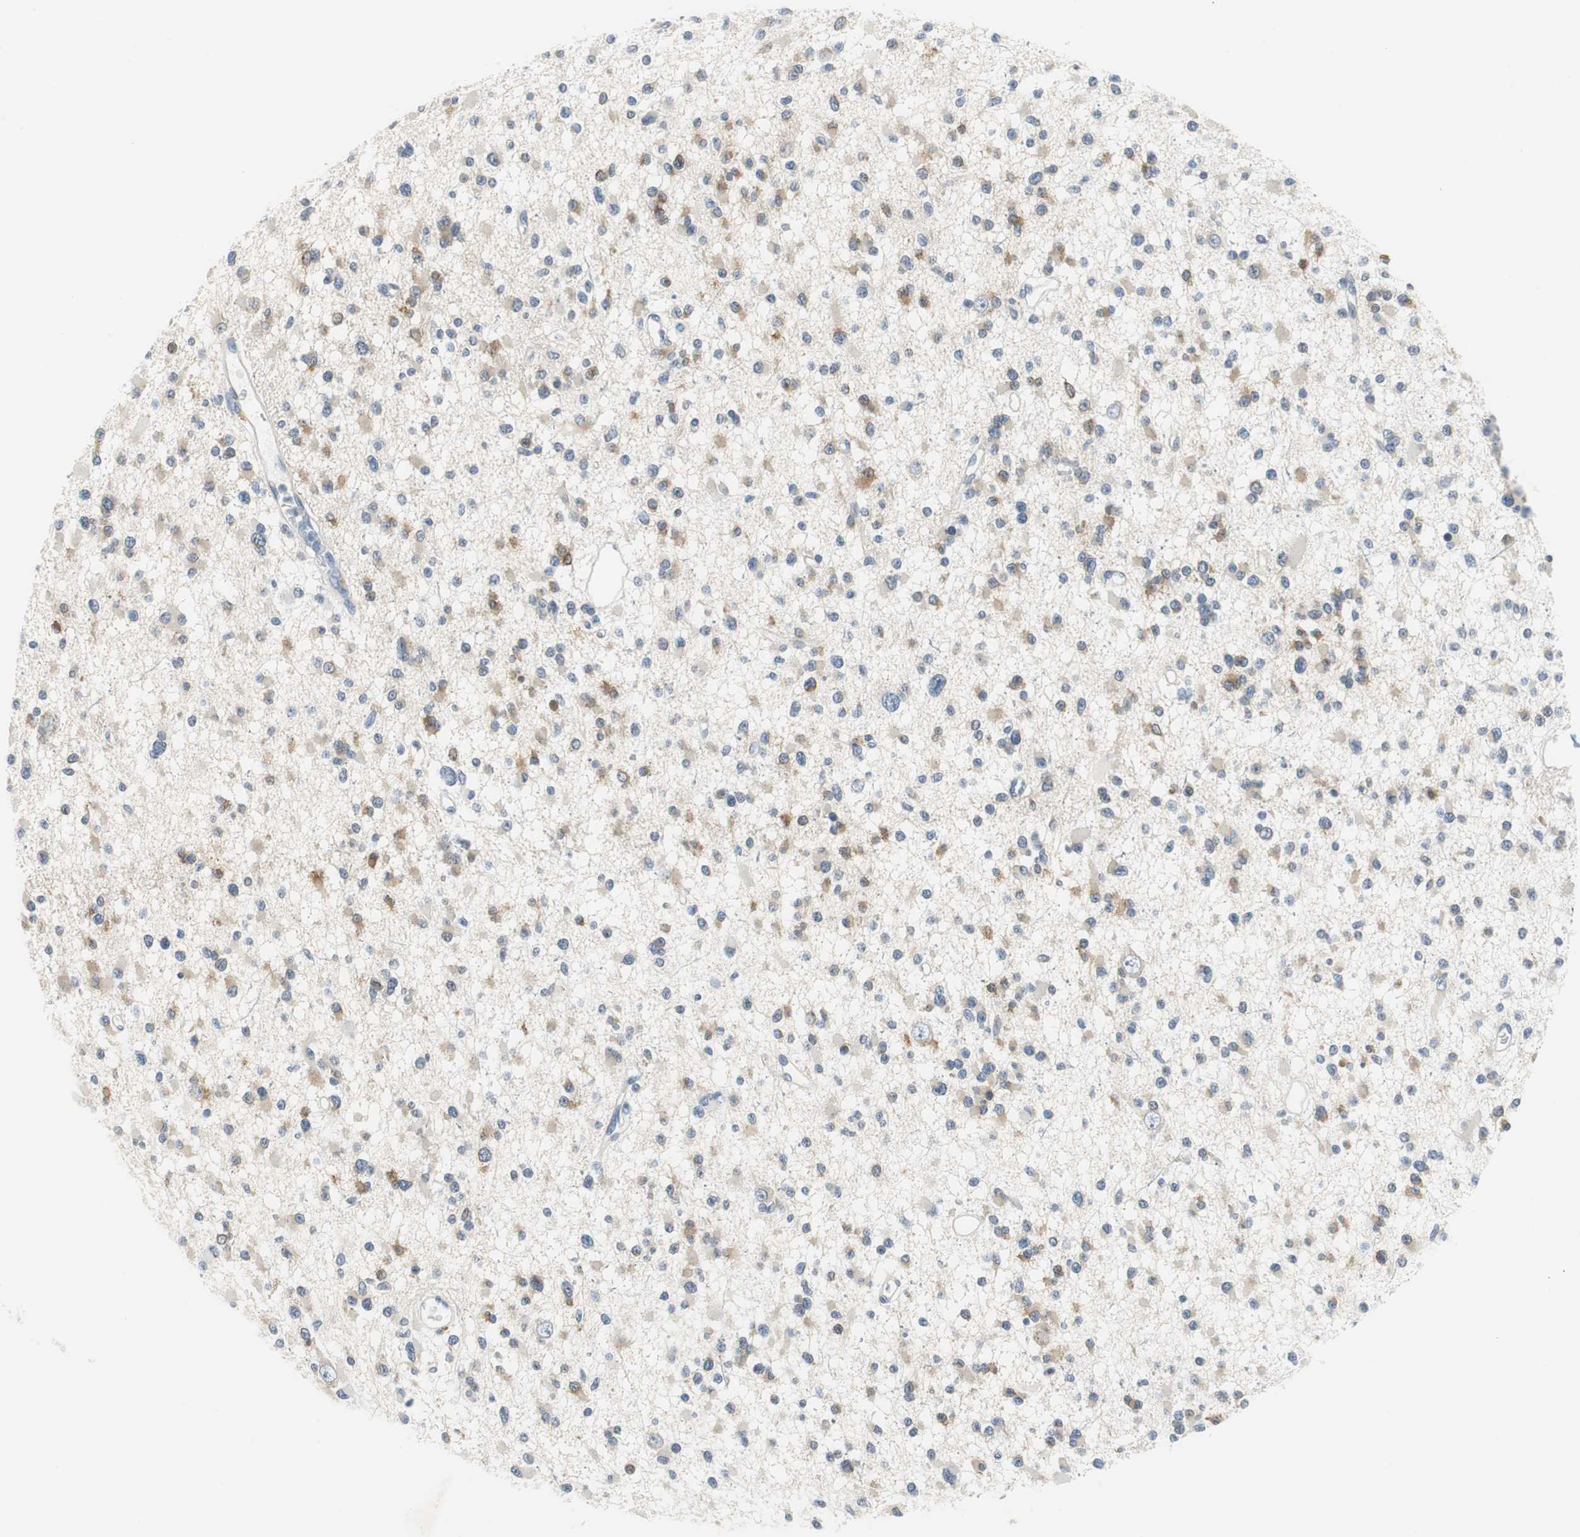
{"staining": {"intensity": "weak", "quantity": "25%-75%", "location": "cytoplasmic/membranous"}, "tissue": "glioma", "cell_type": "Tumor cells", "image_type": "cancer", "snomed": [{"axis": "morphology", "description": "Glioma, malignant, Low grade"}, {"axis": "topography", "description": "Brain"}], "caption": "A photomicrograph showing weak cytoplasmic/membranous positivity in approximately 25%-75% of tumor cells in malignant glioma (low-grade), as visualized by brown immunohistochemical staining.", "gene": "GLCCI1", "patient": {"sex": "female", "age": 22}}